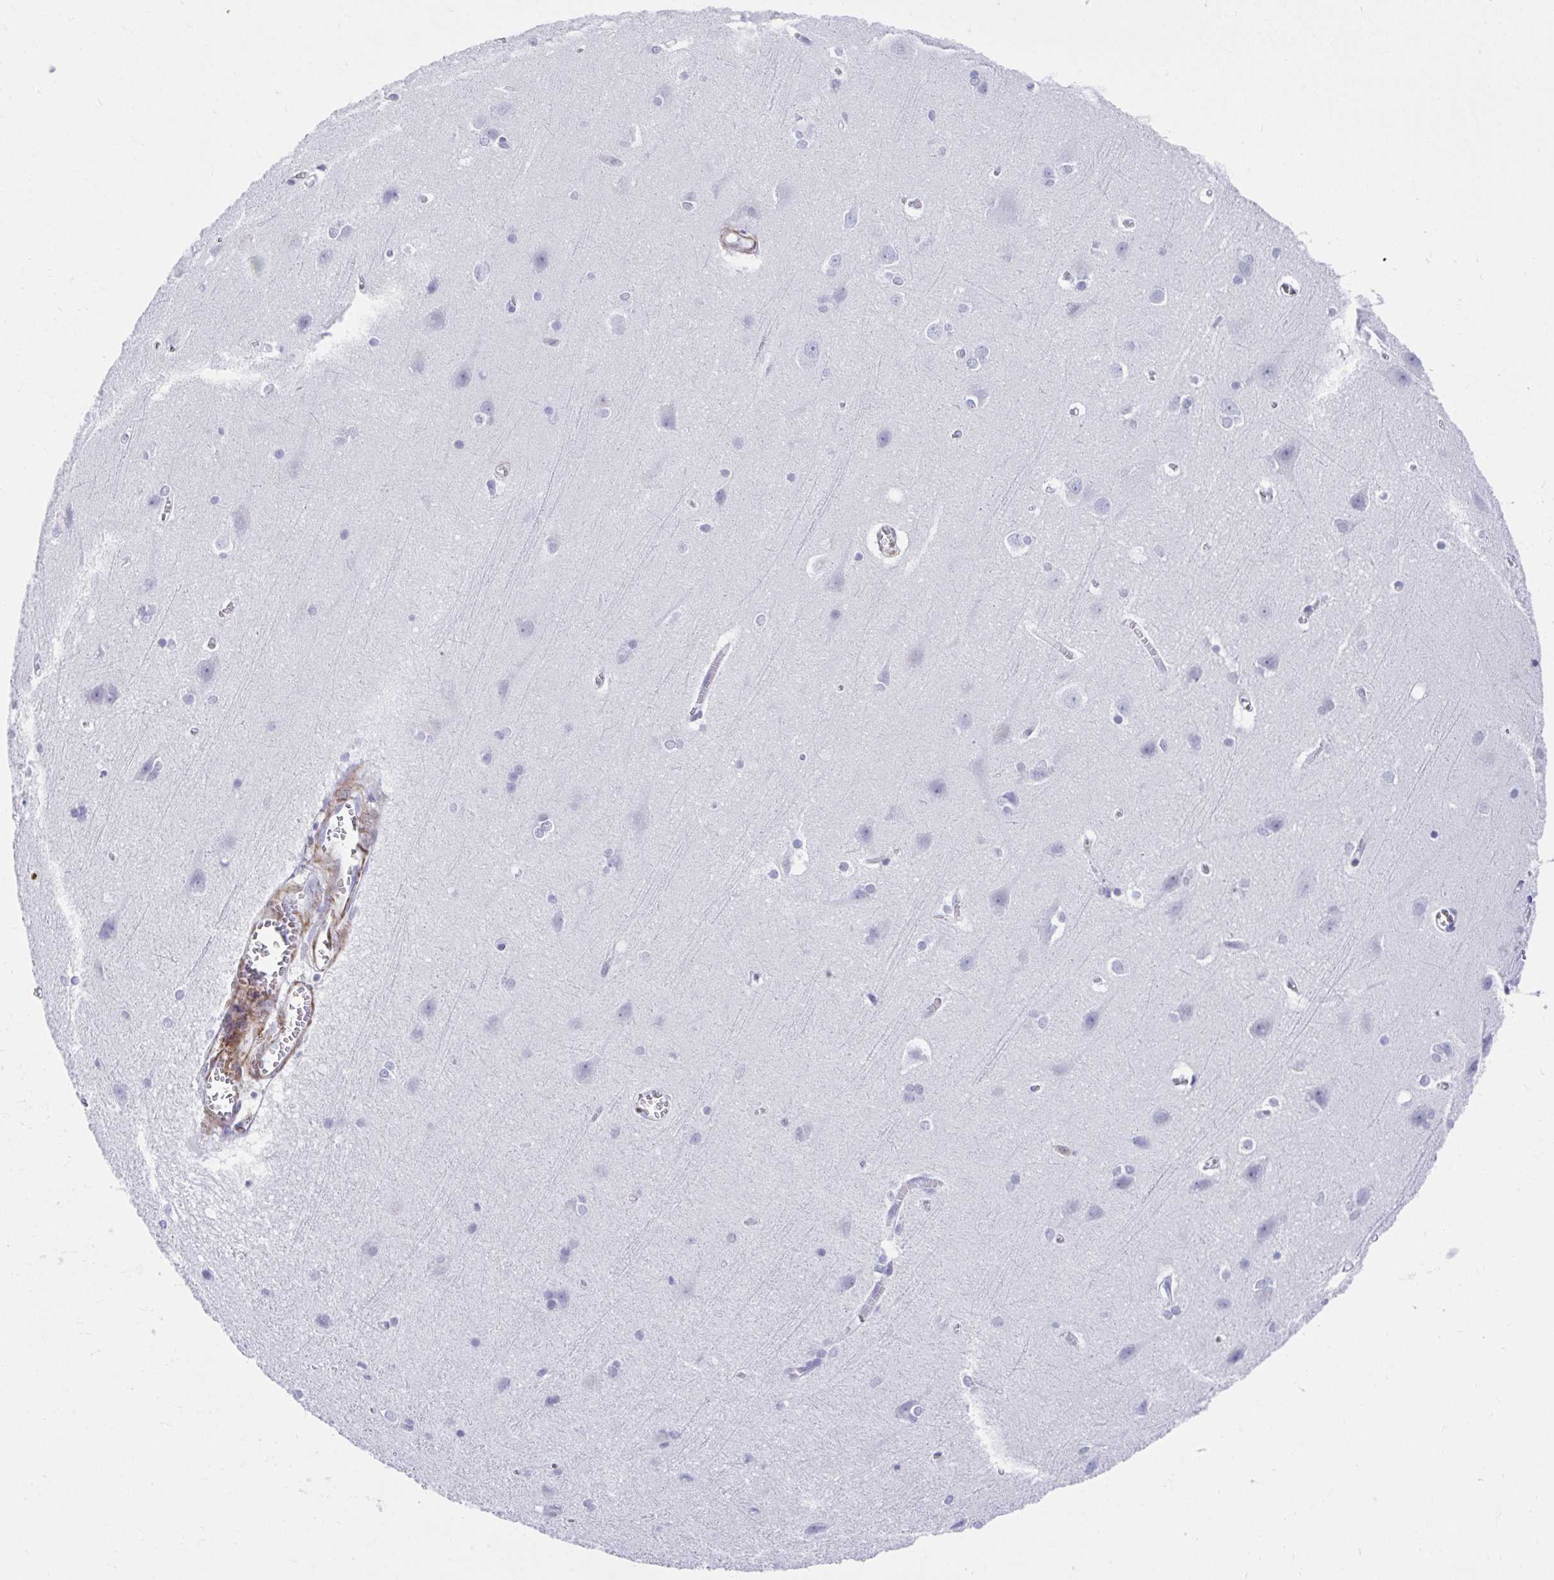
{"staining": {"intensity": "negative", "quantity": "none", "location": "none"}, "tissue": "cerebral cortex", "cell_type": "Endothelial cells", "image_type": "normal", "snomed": [{"axis": "morphology", "description": "Normal tissue, NOS"}, {"axis": "topography", "description": "Cerebral cortex"}], "caption": "A high-resolution histopathology image shows immunohistochemistry (IHC) staining of unremarkable cerebral cortex, which exhibits no significant positivity in endothelial cells. The staining is performed using DAB brown chromogen with nuclei counter-stained in using hematoxylin.", "gene": "CSTB", "patient": {"sex": "male", "age": 37}}